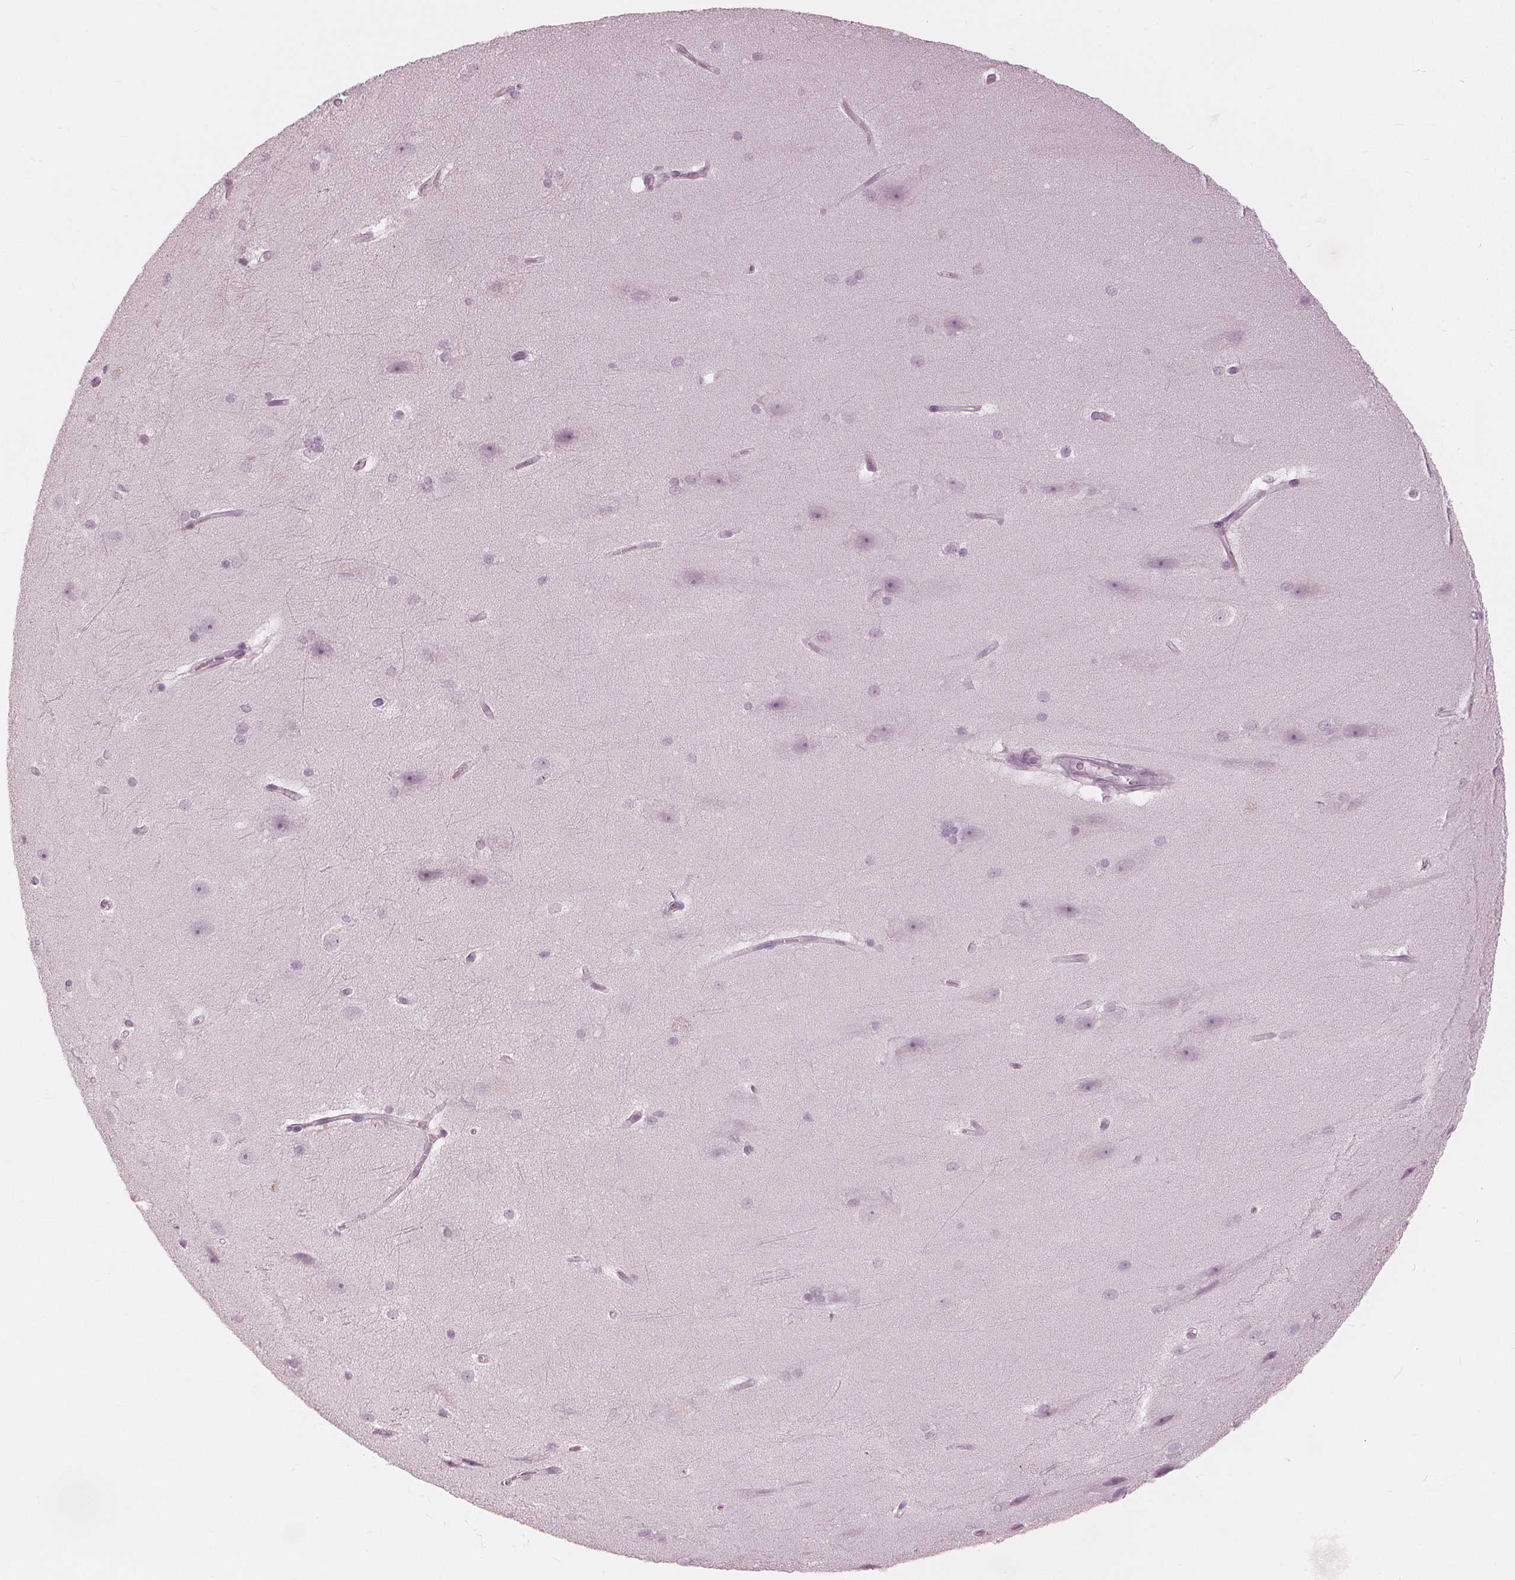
{"staining": {"intensity": "negative", "quantity": "none", "location": "none"}, "tissue": "hippocampus", "cell_type": "Glial cells", "image_type": "normal", "snomed": [{"axis": "morphology", "description": "Normal tissue, NOS"}, {"axis": "topography", "description": "Cerebral cortex"}, {"axis": "topography", "description": "Hippocampus"}], "caption": "Image shows no significant protein staining in glial cells of unremarkable hippocampus. (DAB immunohistochemistry, high magnification).", "gene": "PAEP", "patient": {"sex": "female", "age": 19}}